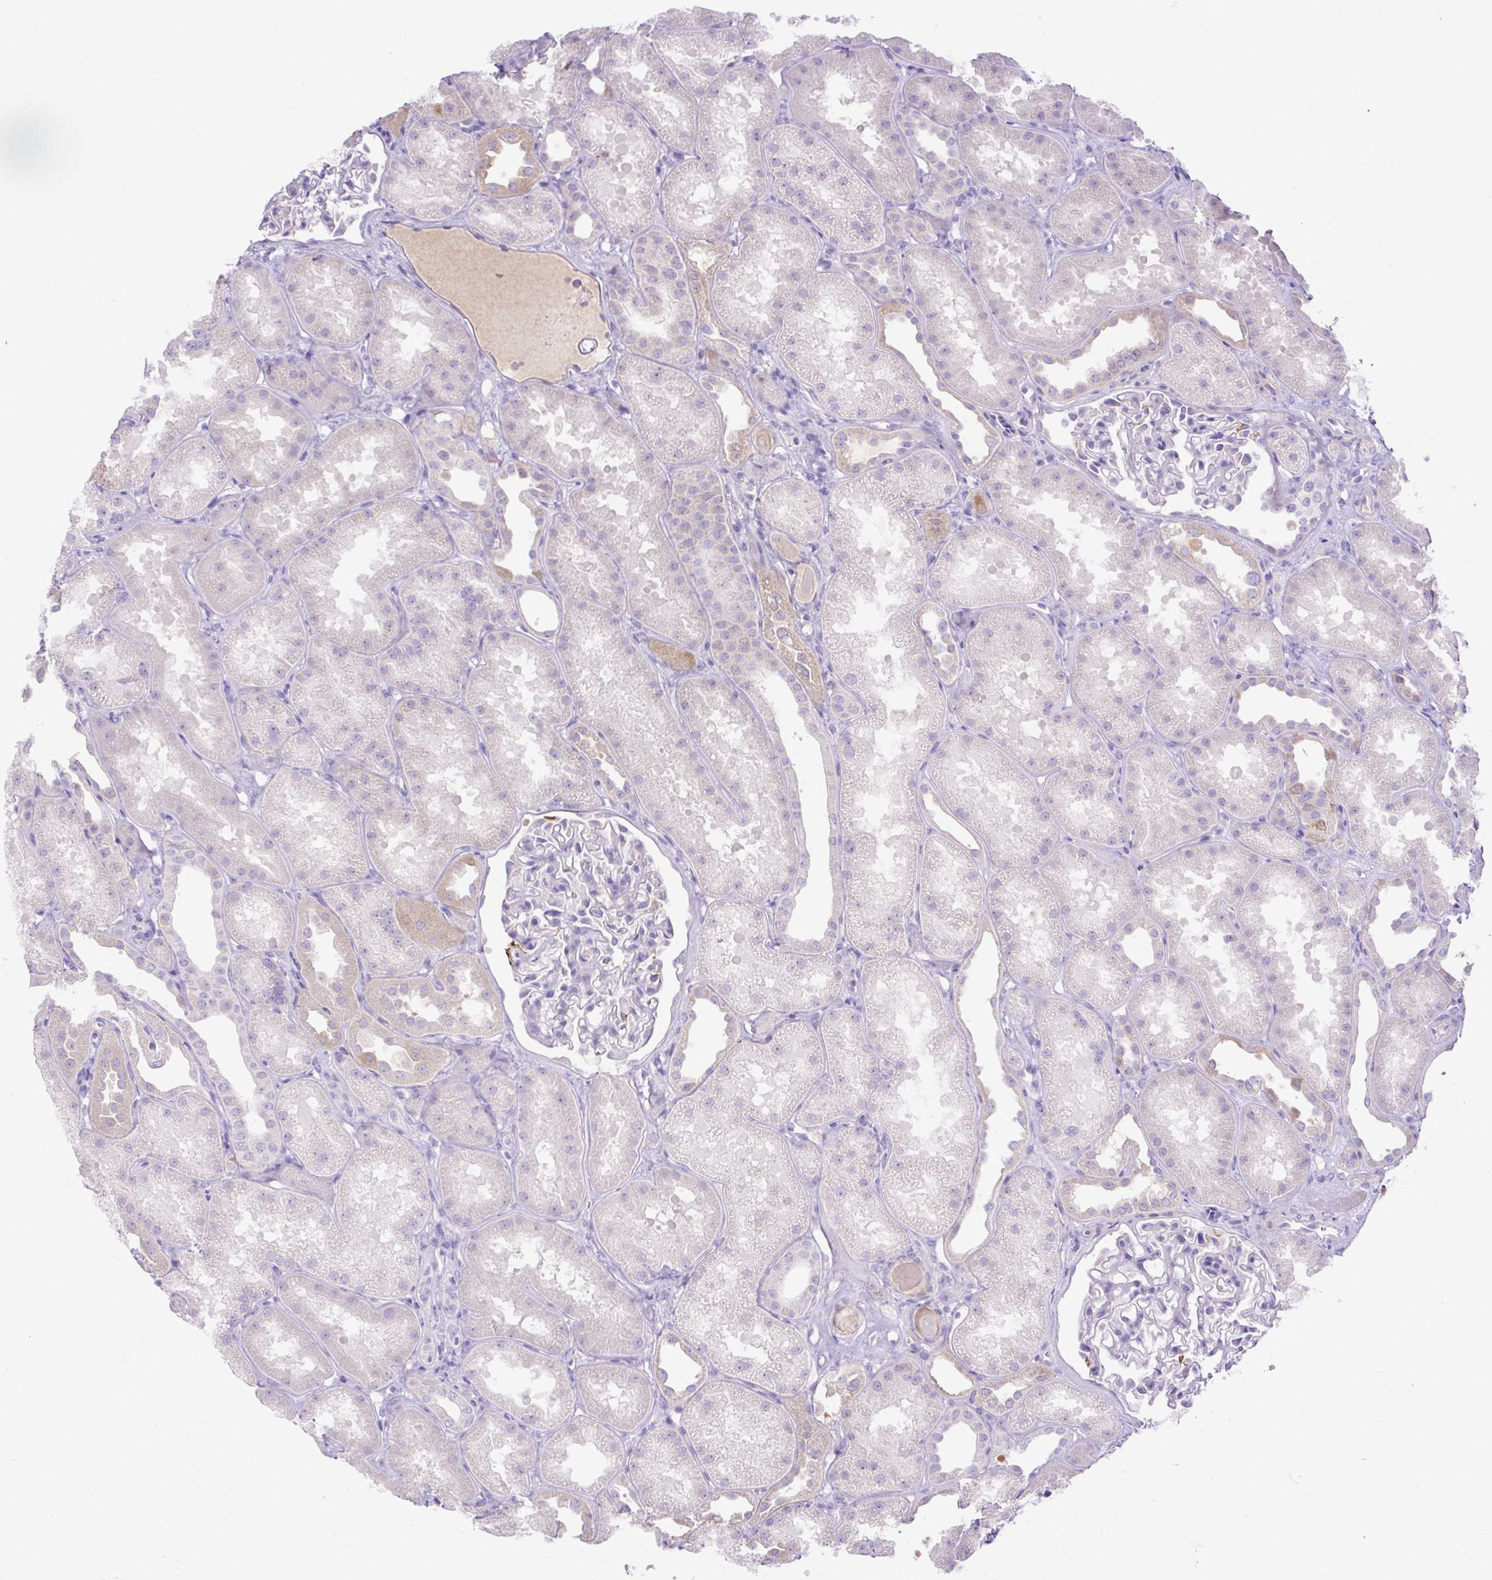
{"staining": {"intensity": "moderate", "quantity": "<25%", "location": "cytoplasmic/membranous"}, "tissue": "kidney", "cell_type": "Cells in glomeruli", "image_type": "normal", "snomed": [{"axis": "morphology", "description": "Normal tissue, NOS"}, {"axis": "topography", "description": "Kidney"}], "caption": "A photomicrograph showing moderate cytoplasmic/membranous expression in about <25% of cells in glomeruli in normal kidney, as visualized by brown immunohistochemical staining.", "gene": "SPTBN5", "patient": {"sex": "male", "age": 61}}